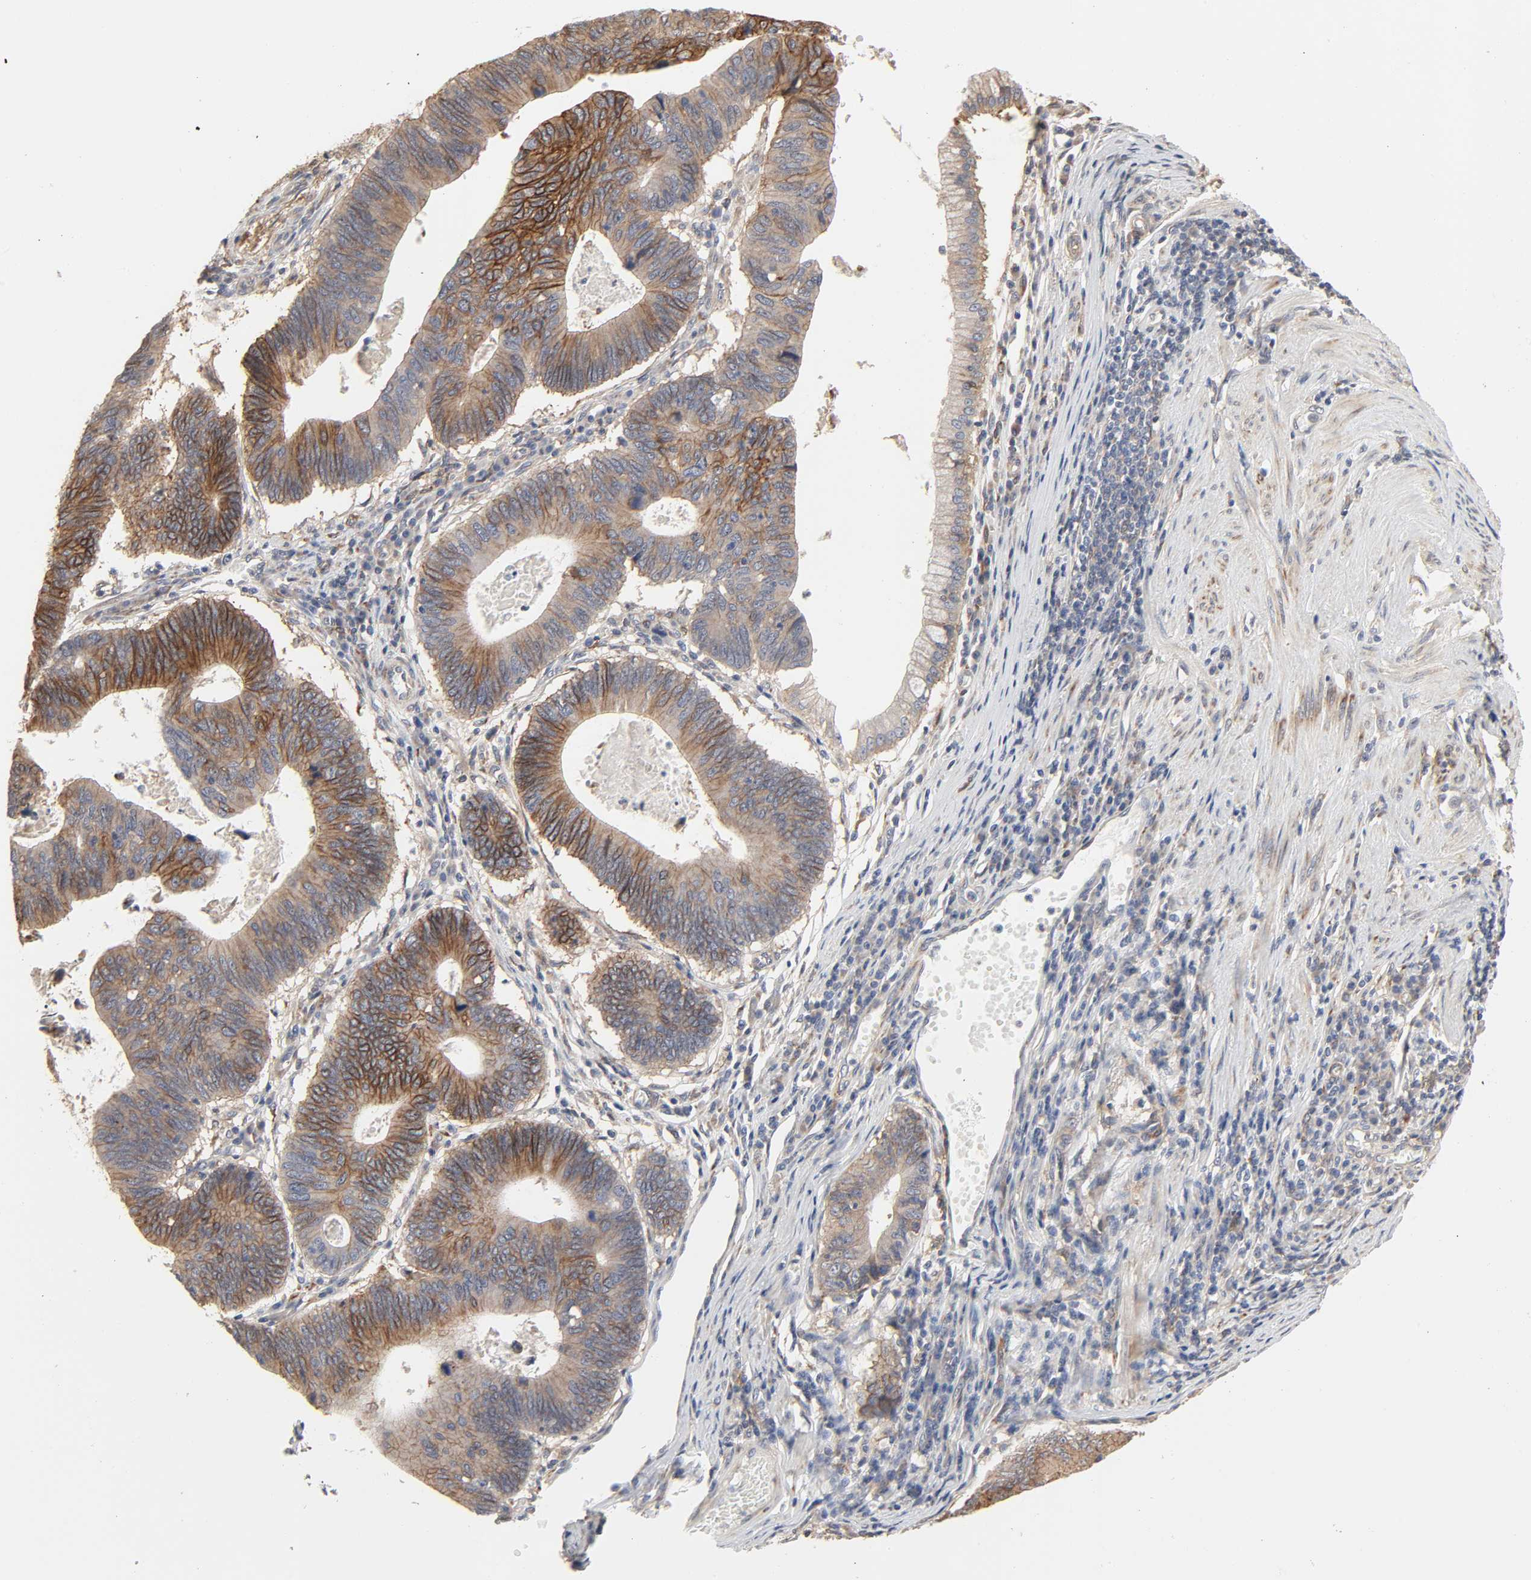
{"staining": {"intensity": "moderate", "quantity": ">75%", "location": "cytoplasmic/membranous"}, "tissue": "stomach cancer", "cell_type": "Tumor cells", "image_type": "cancer", "snomed": [{"axis": "morphology", "description": "Adenocarcinoma, NOS"}, {"axis": "topography", "description": "Stomach"}], "caption": "Moderate cytoplasmic/membranous protein staining is identified in approximately >75% of tumor cells in adenocarcinoma (stomach).", "gene": "NDRG2", "patient": {"sex": "male", "age": 59}}